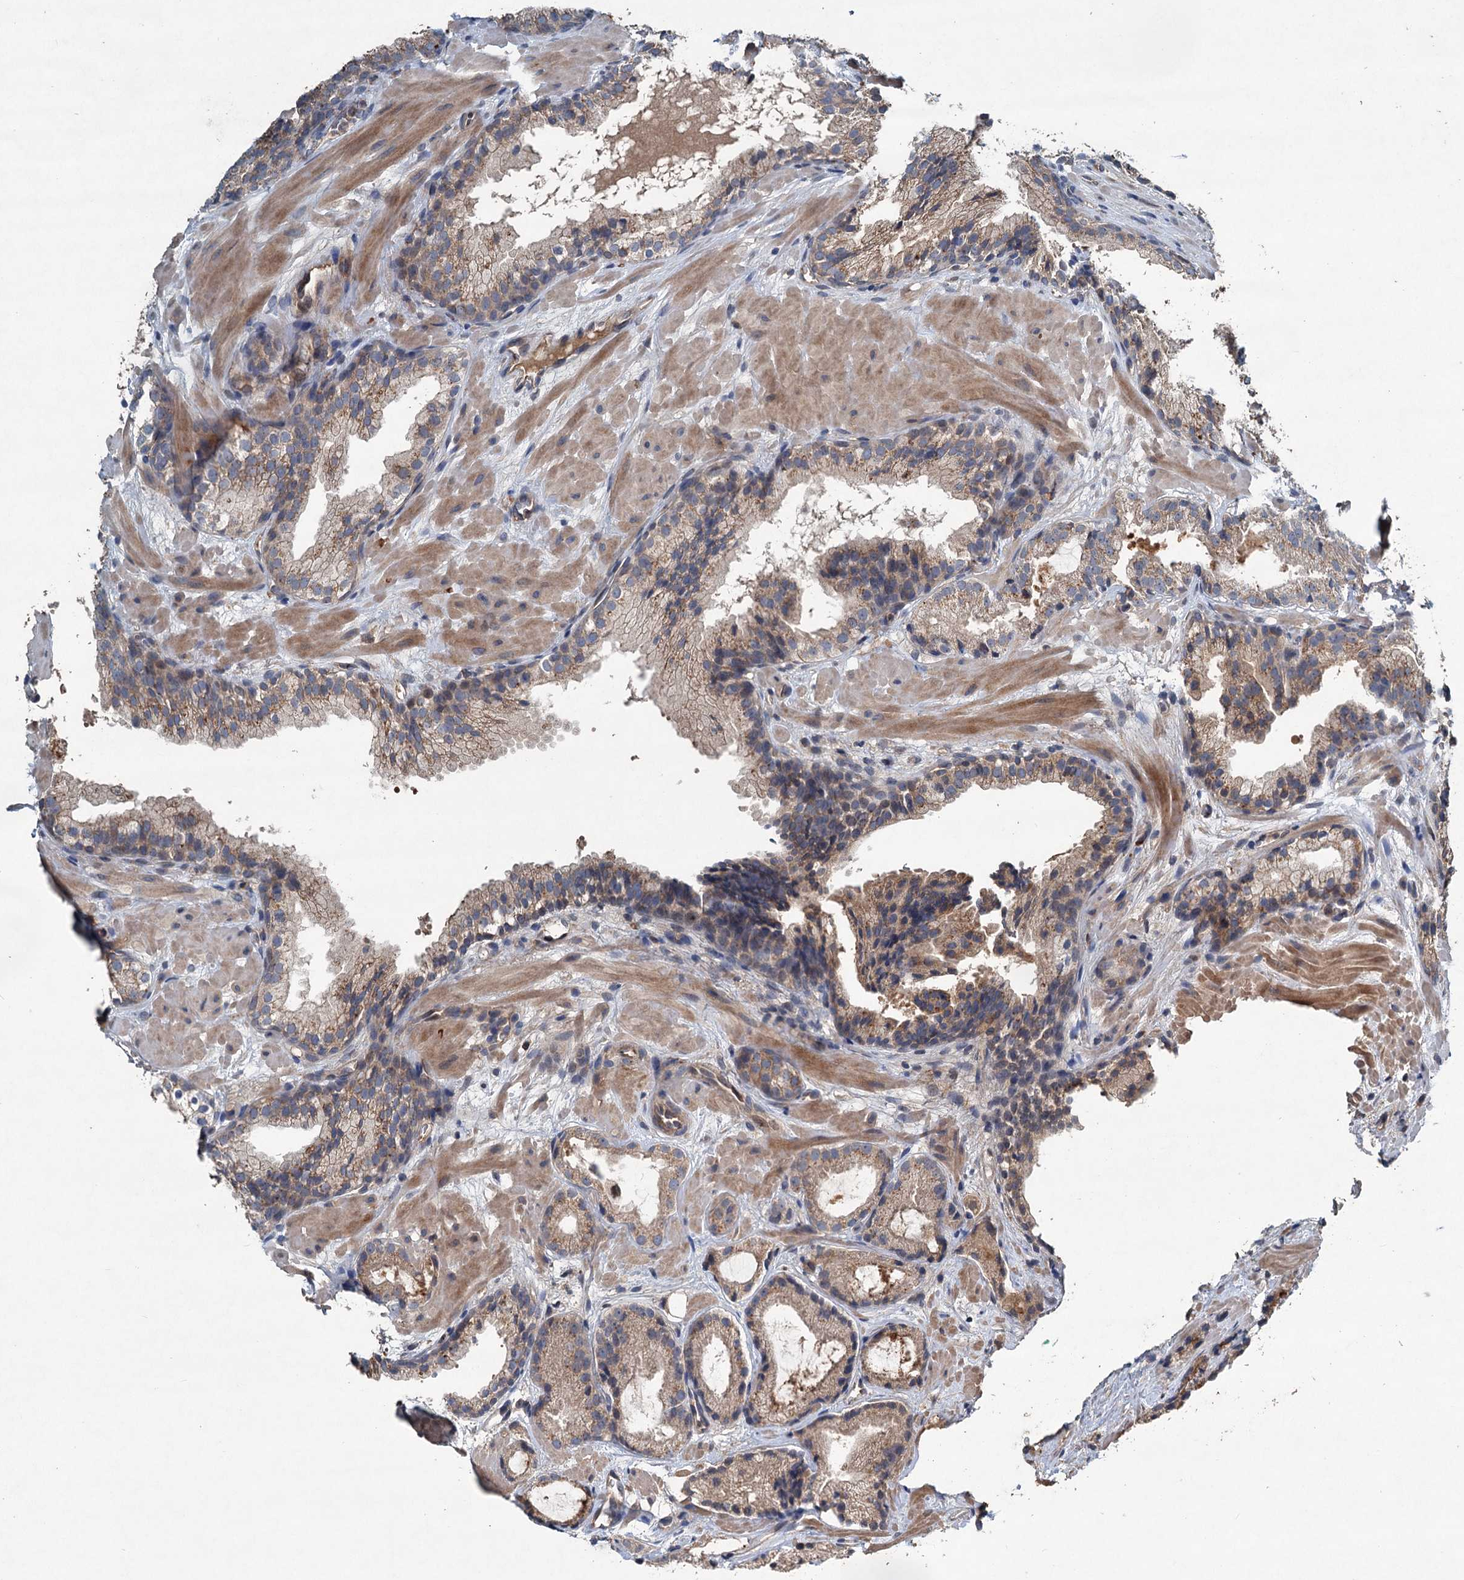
{"staining": {"intensity": "weak", "quantity": "25%-75%", "location": "cytoplasmic/membranous"}, "tissue": "prostate cancer", "cell_type": "Tumor cells", "image_type": "cancer", "snomed": [{"axis": "morphology", "description": "Adenocarcinoma, High grade"}, {"axis": "topography", "description": "Prostate"}], "caption": "The immunohistochemical stain highlights weak cytoplasmic/membranous staining in tumor cells of prostate adenocarcinoma (high-grade) tissue. The staining was performed using DAB to visualize the protein expression in brown, while the nuclei were stained in blue with hematoxylin (Magnification: 20x).", "gene": "TAPBPL", "patient": {"sex": "male", "age": 60}}